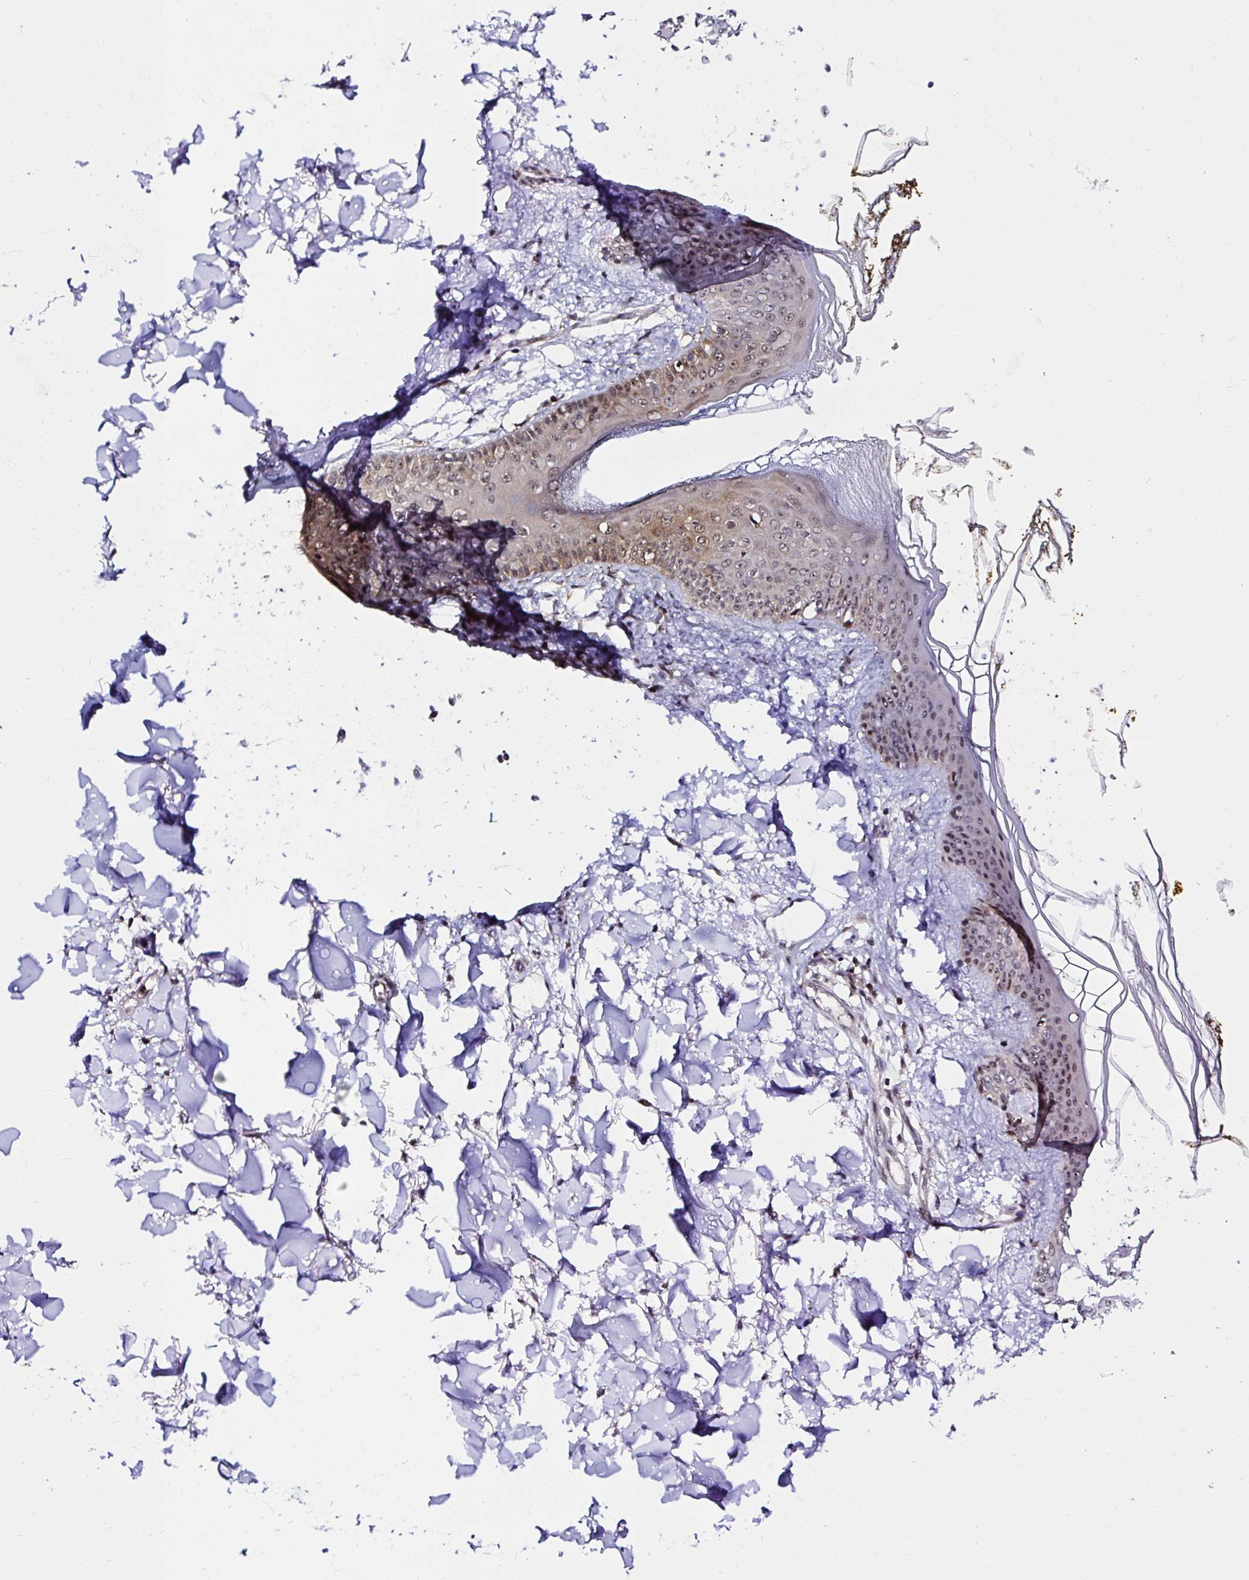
{"staining": {"intensity": "moderate", "quantity": ">75%", "location": "nuclear"}, "tissue": "skin", "cell_type": "Fibroblasts", "image_type": "normal", "snomed": [{"axis": "morphology", "description": "Normal tissue, NOS"}, {"axis": "topography", "description": "Skin"}], "caption": "Immunohistochemistry (IHC) micrograph of benign human skin stained for a protein (brown), which demonstrates medium levels of moderate nuclear positivity in approximately >75% of fibroblasts.", "gene": "PIN4", "patient": {"sex": "female", "age": 34}}